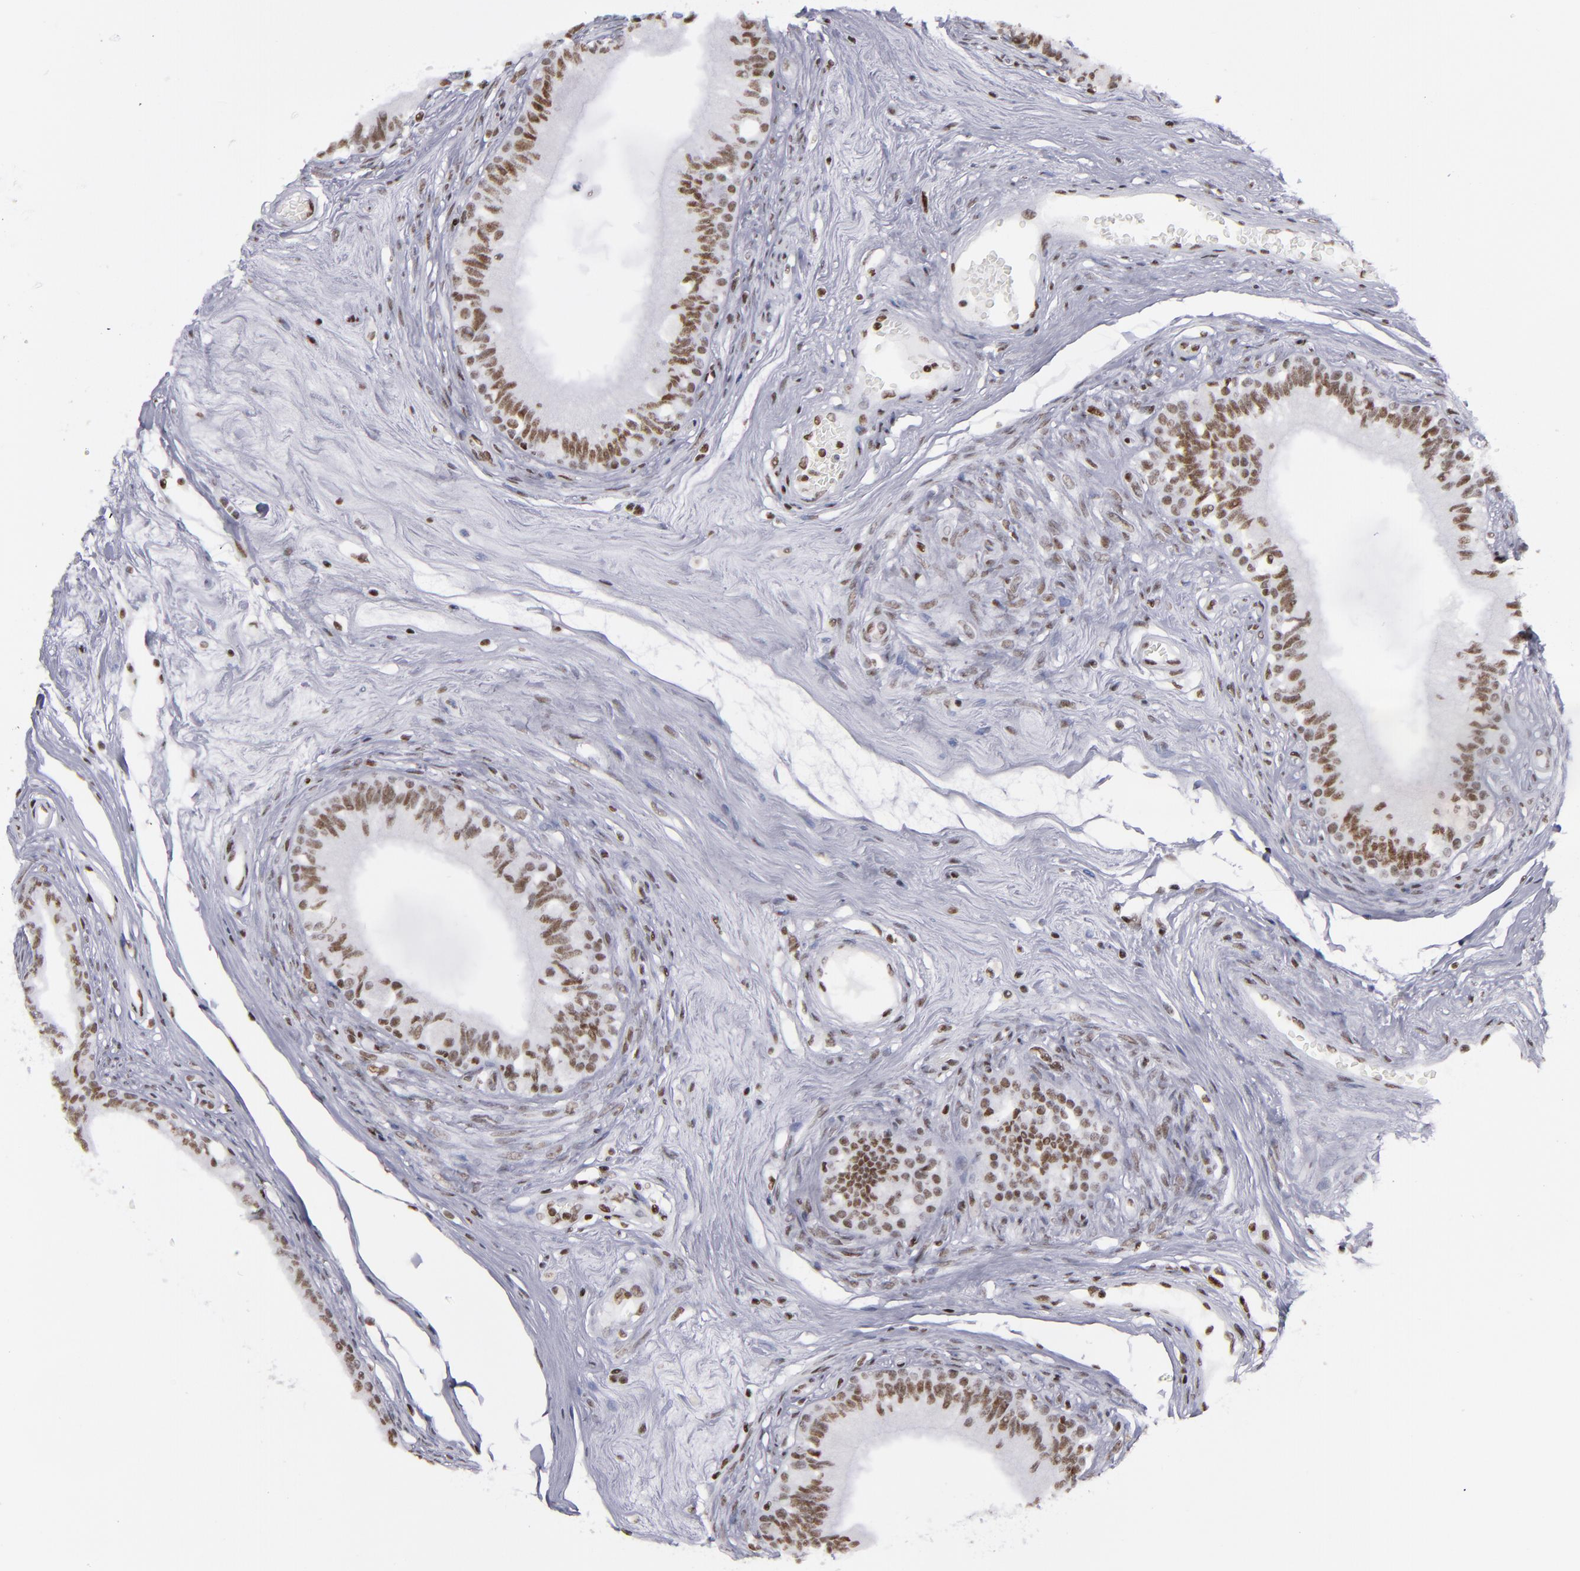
{"staining": {"intensity": "strong", "quantity": ">75%", "location": "nuclear"}, "tissue": "epididymis", "cell_type": "Glandular cells", "image_type": "normal", "snomed": [{"axis": "morphology", "description": "Normal tissue, NOS"}, {"axis": "morphology", "description": "Inflammation, NOS"}, {"axis": "topography", "description": "Epididymis"}], "caption": "Strong nuclear positivity for a protein is identified in about >75% of glandular cells of unremarkable epididymis using immunohistochemistry (IHC).", "gene": "TERF2", "patient": {"sex": "male", "age": 84}}